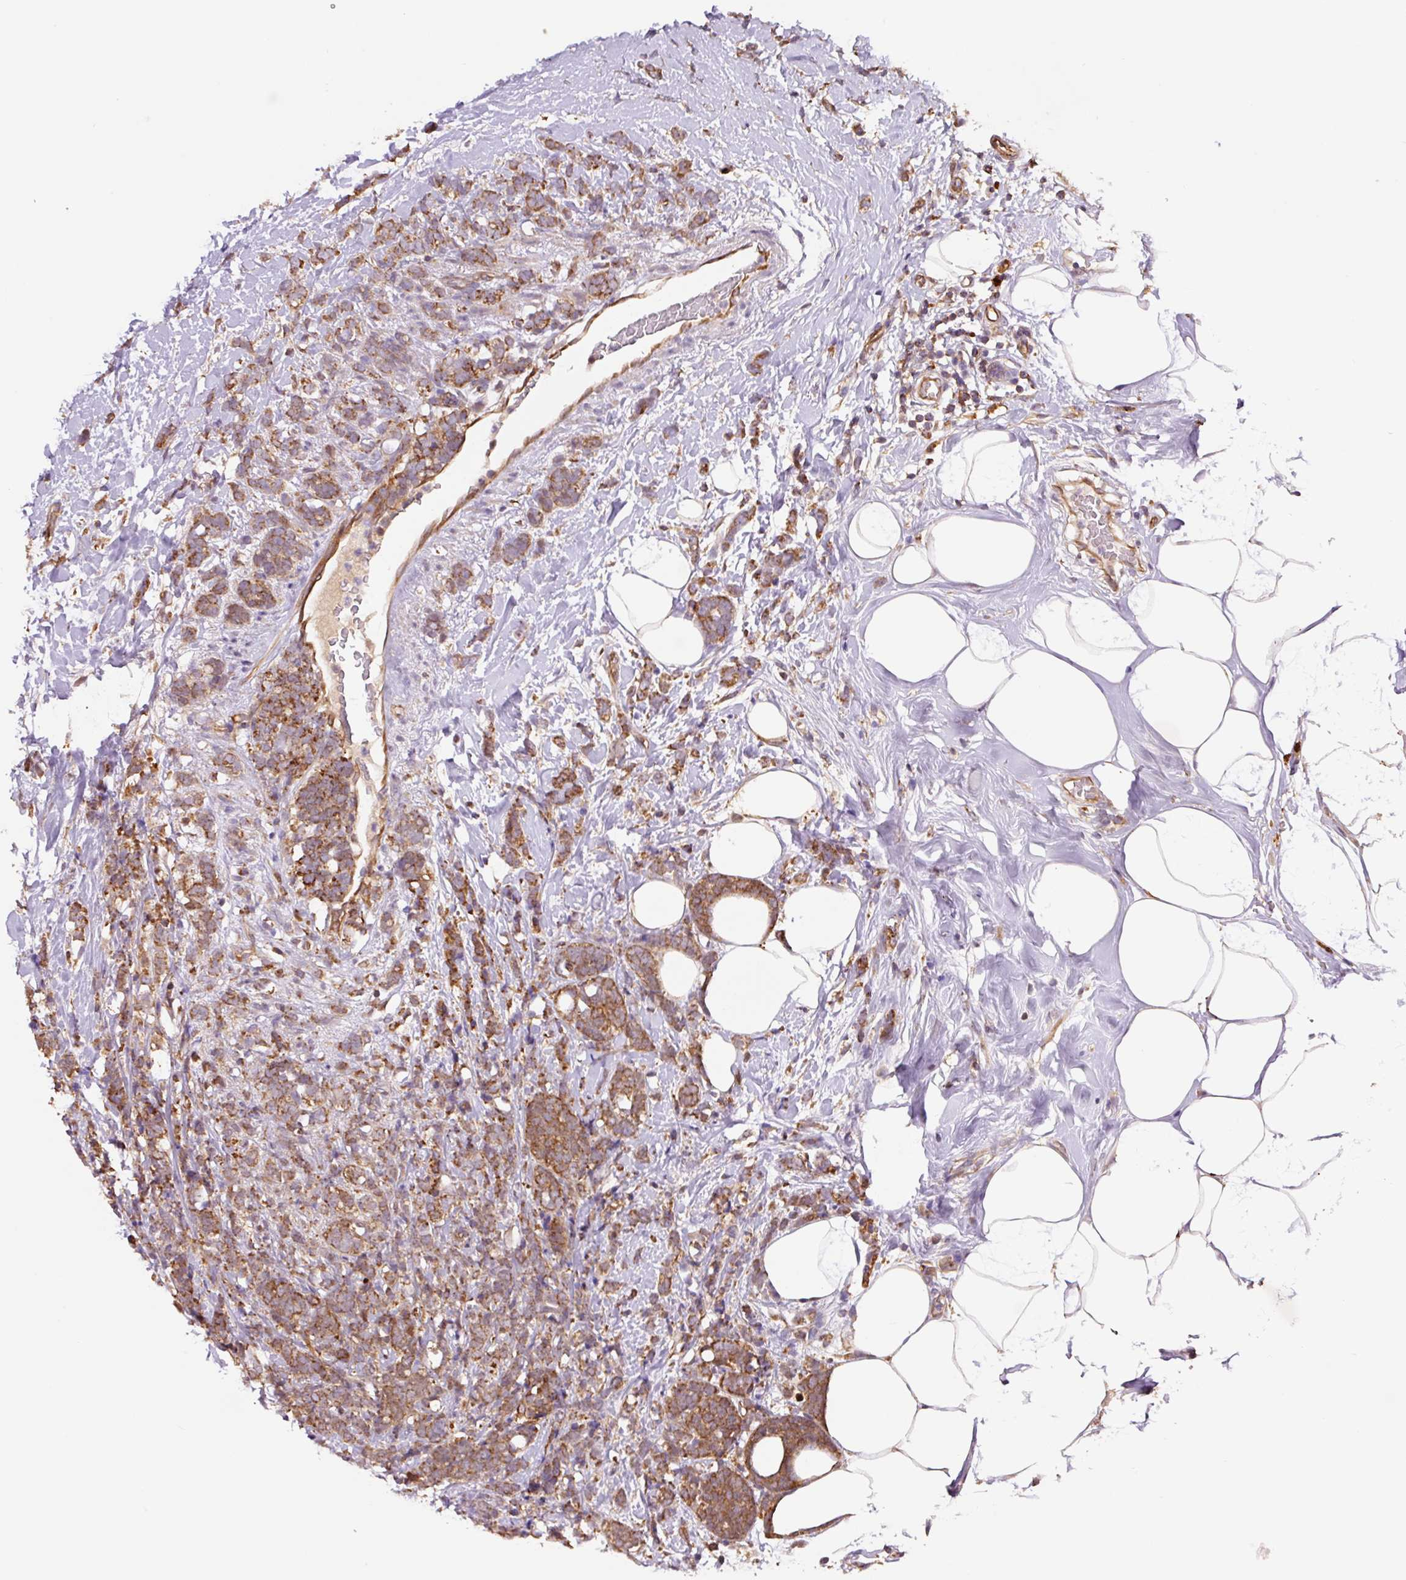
{"staining": {"intensity": "moderate", "quantity": ">75%", "location": "cytoplasmic/membranous"}, "tissue": "breast cancer", "cell_type": "Tumor cells", "image_type": "cancer", "snomed": [{"axis": "morphology", "description": "Lobular carcinoma"}, {"axis": "topography", "description": "Breast"}], "caption": "Moderate cytoplasmic/membranous staining for a protein is present in approximately >75% of tumor cells of breast cancer using immunohistochemistry.", "gene": "PCK2", "patient": {"sex": "female", "age": 58}}